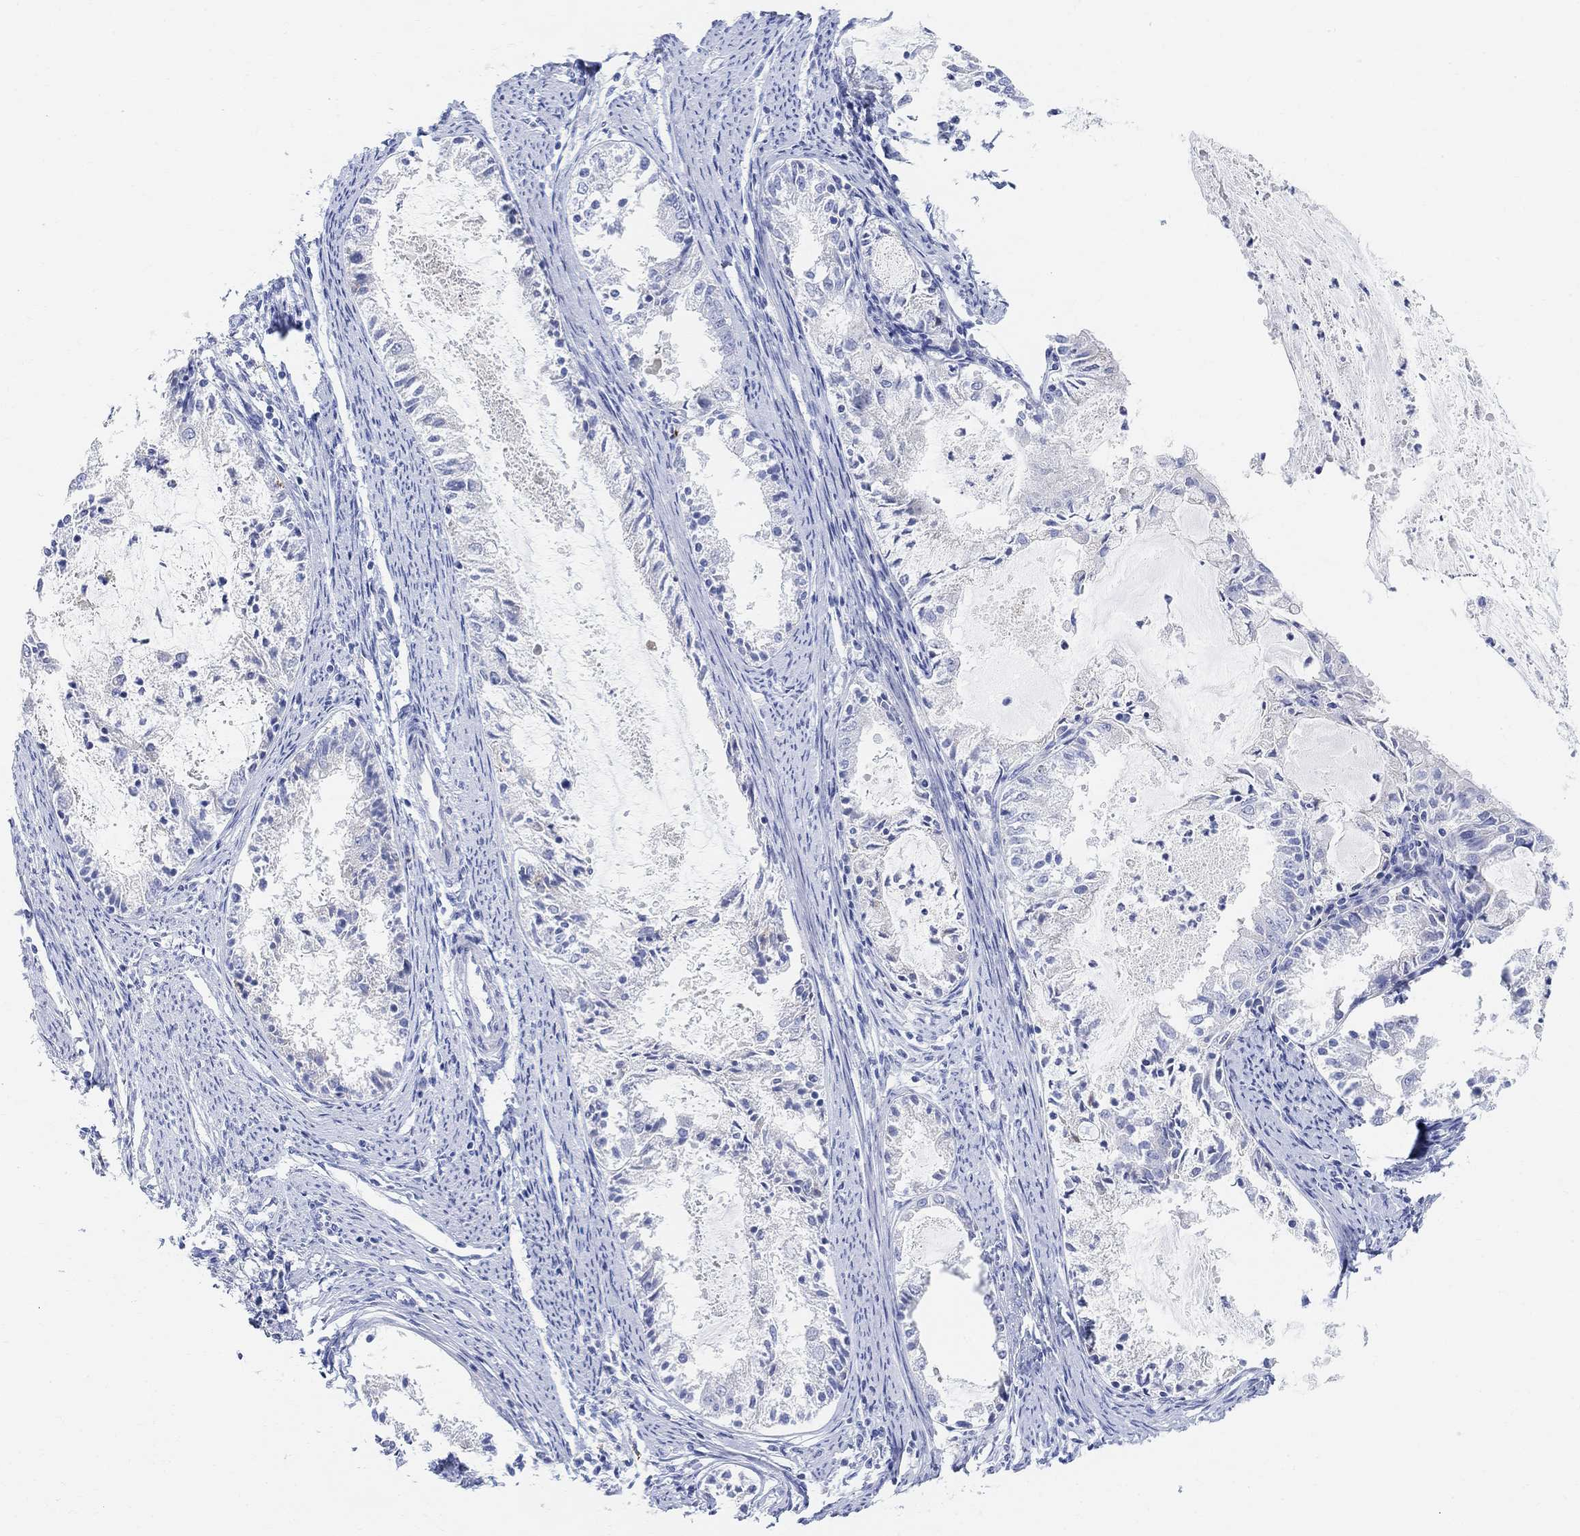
{"staining": {"intensity": "negative", "quantity": "none", "location": "none"}, "tissue": "endometrial cancer", "cell_type": "Tumor cells", "image_type": "cancer", "snomed": [{"axis": "morphology", "description": "Adenocarcinoma, NOS"}, {"axis": "topography", "description": "Endometrium"}], "caption": "There is no significant expression in tumor cells of endometrial cancer.", "gene": "RETNLB", "patient": {"sex": "female", "age": 57}}